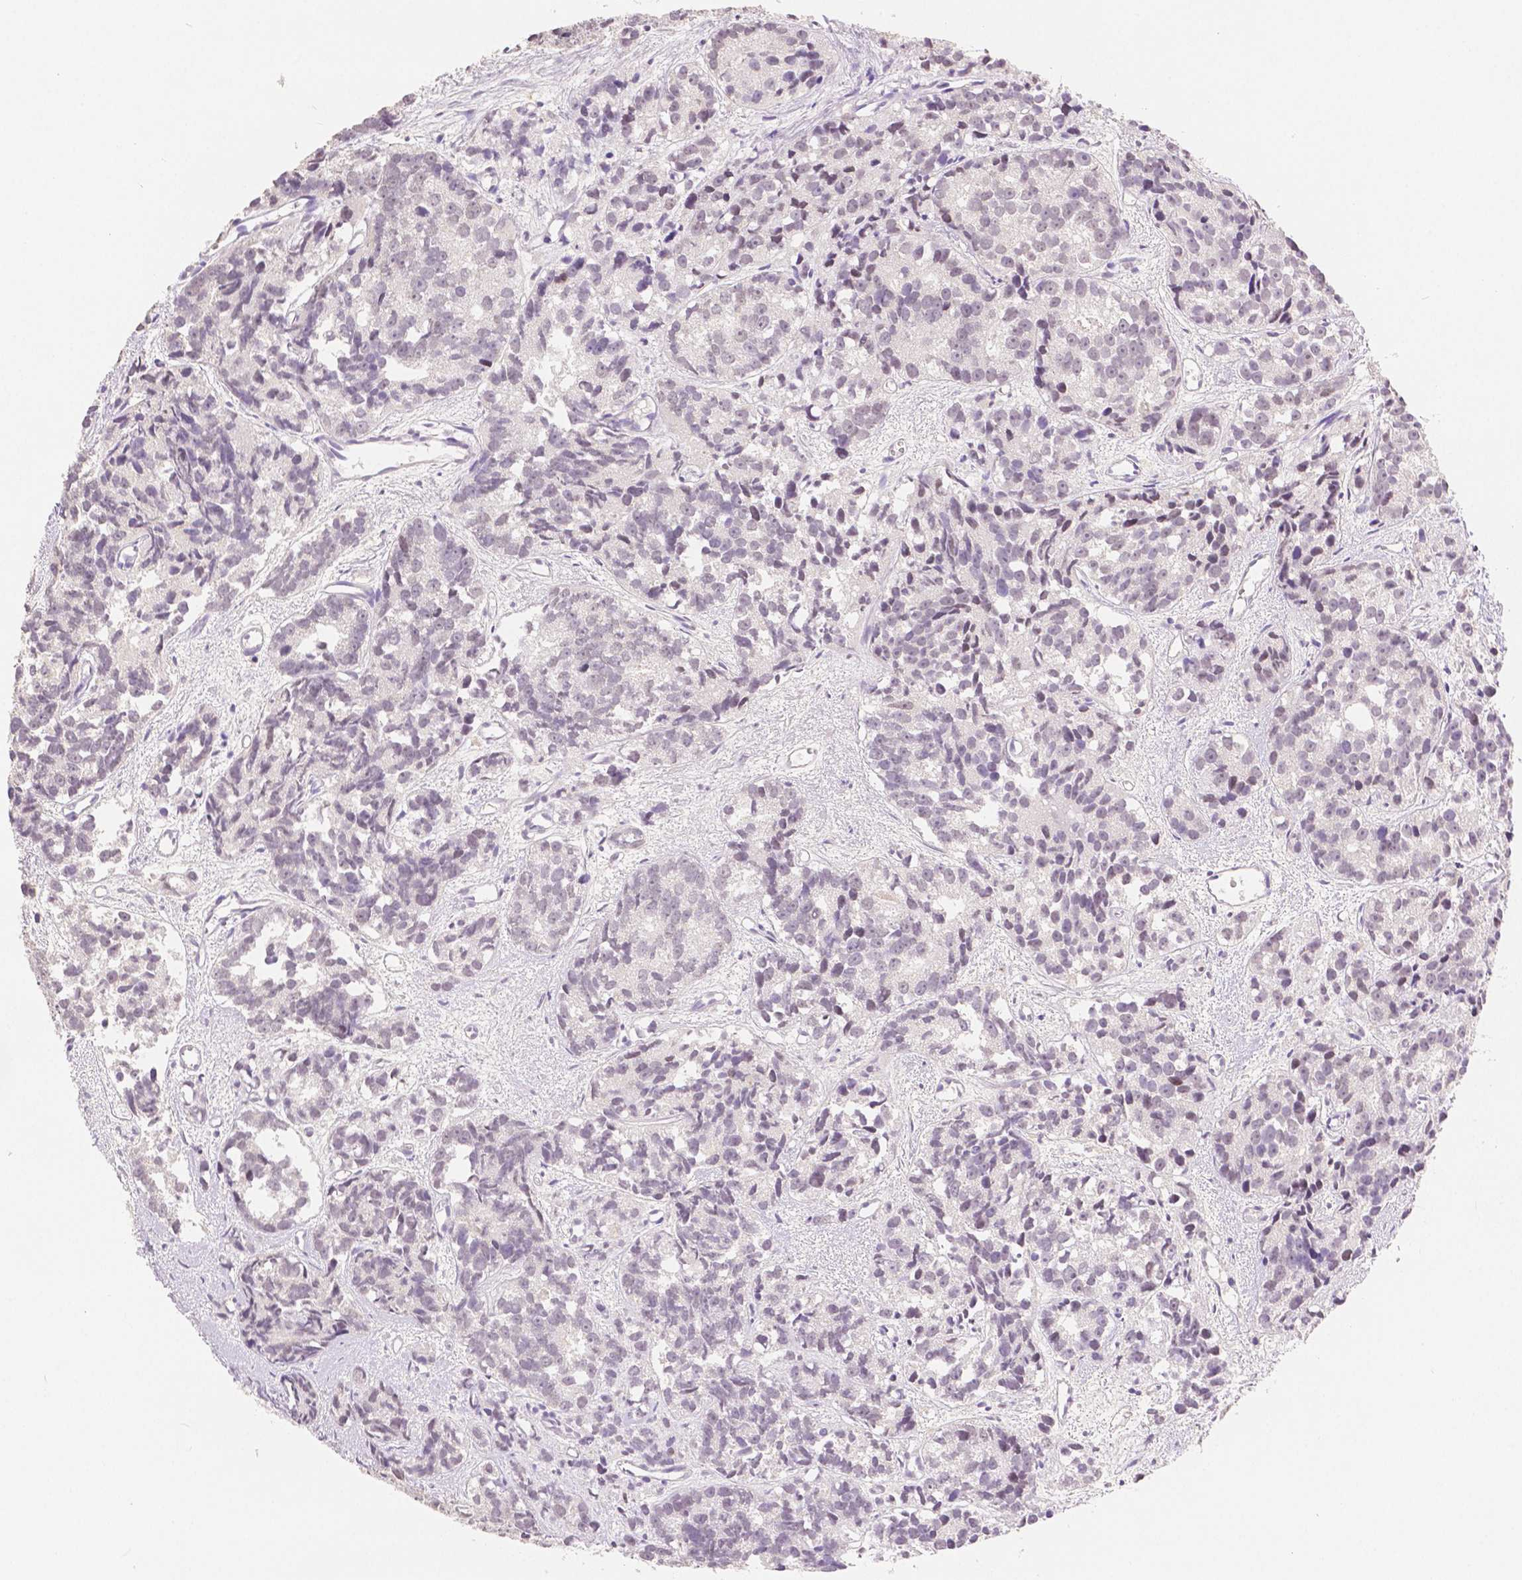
{"staining": {"intensity": "weak", "quantity": "25%-75%", "location": "nuclear"}, "tissue": "prostate cancer", "cell_type": "Tumor cells", "image_type": "cancer", "snomed": [{"axis": "morphology", "description": "Adenocarcinoma, High grade"}, {"axis": "topography", "description": "Prostate"}], "caption": "Immunohistochemistry (IHC) of human prostate high-grade adenocarcinoma demonstrates low levels of weak nuclear staining in about 25%-75% of tumor cells. (DAB (3,3'-diaminobenzidine) IHC, brown staining for protein, blue staining for nuclei).", "gene": "HNF1B", "patient": {"sex": "male", "age": 77}}